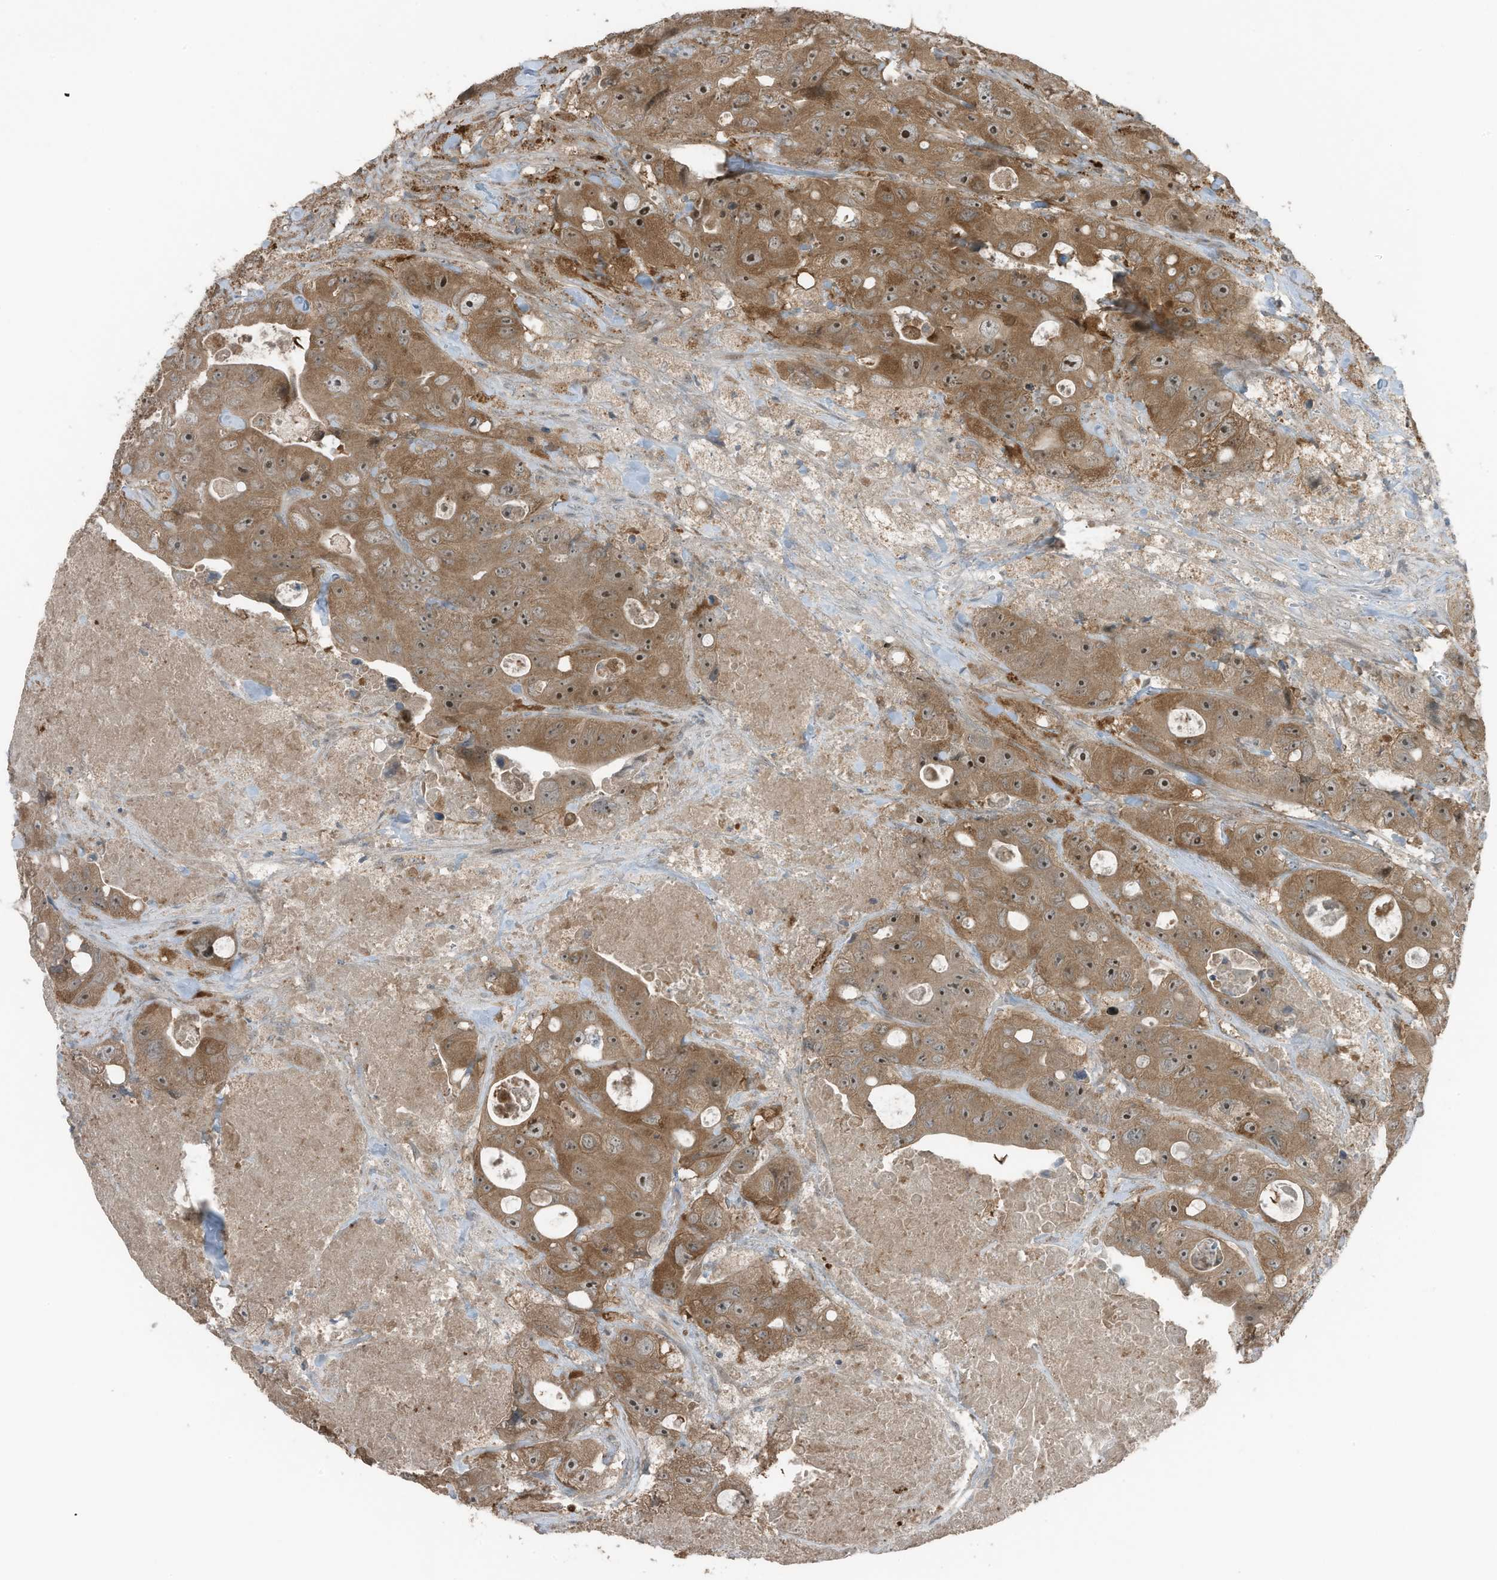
{"staining": {"intensity": "moderate", "quantity": ">75%", "location": "cytoplasmic/membranous,nuclear"}, "tissue": "colorectal cancer", "cell_type": "Tumor cells", "image_type": "cancer", "snomed": [{"axis": "morphology", "description": "Adenocarcinoma, NOS"}, {"axis": "topography", "description": "Colon"}], "caption": "Adenocarcinoma (colorectal) stained with immunohistochemistry demonstrates moderate cytoplasmic/membranous and nuclear positivity in about >75% of tumor cells.", "gene": "TXNDC9", "patient": {"sex": "female", "age": 46}}